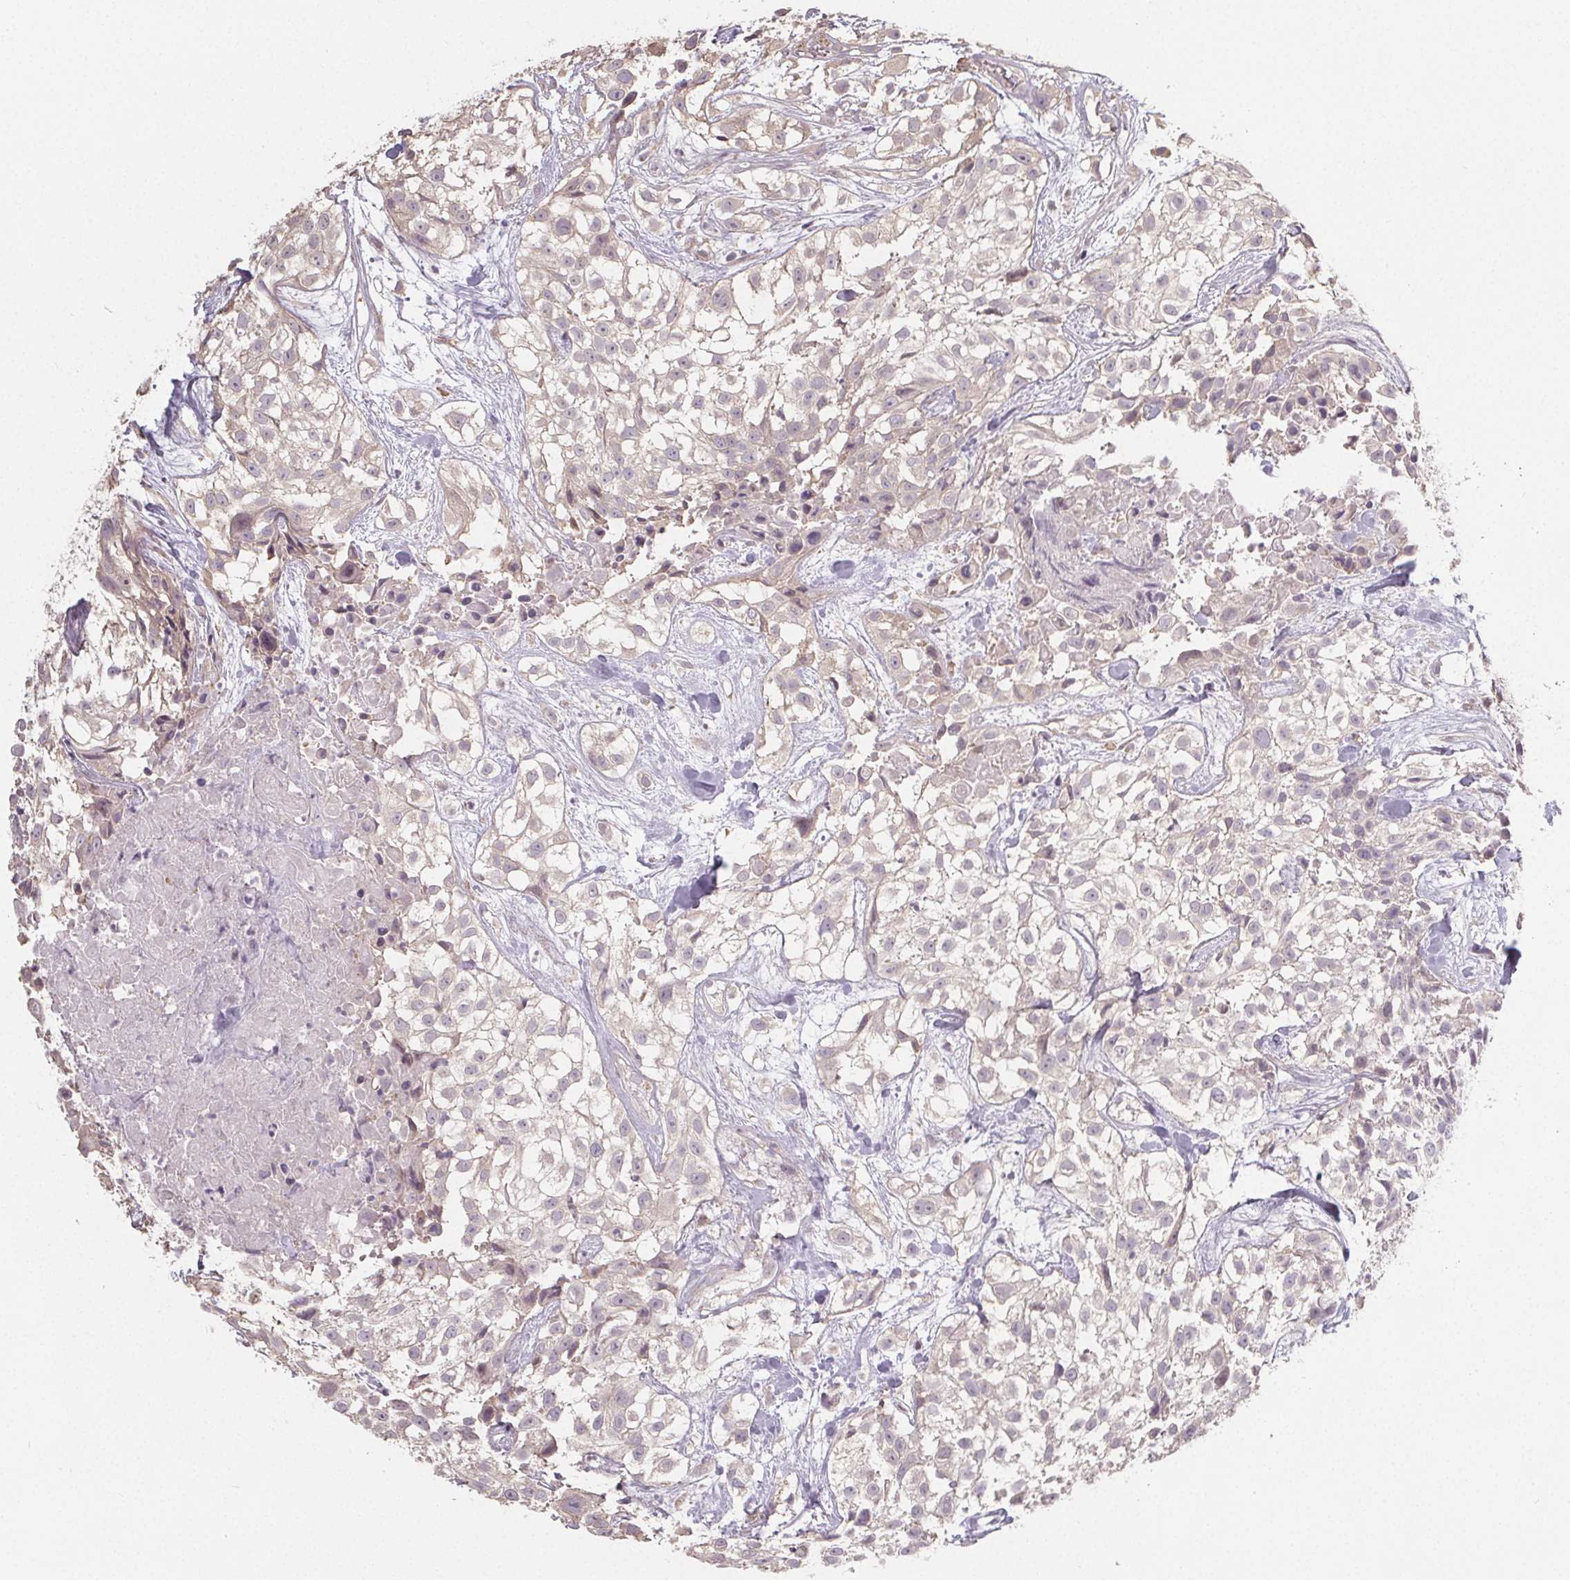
{"staining": {"intensity": "negative", "quantity": "none", "location": "none"}, "tissue": "urothelial cancer", "cell_type": "Tumor cells", "image_type": "cancer", "snomed": [{"axis": "morphology", "description": "Urothelial carcinoma, High grade"}, {"axis": "topography", "description": "Urinary bladder"}], "caption": "The immunohistochemistry (IHC) histopathology image has no significant staining in tumor cells of high-grade urothelial carcinoma tissue.", "gene": "SLC26A2", "patient": {"sex": "male", "age": 56}}